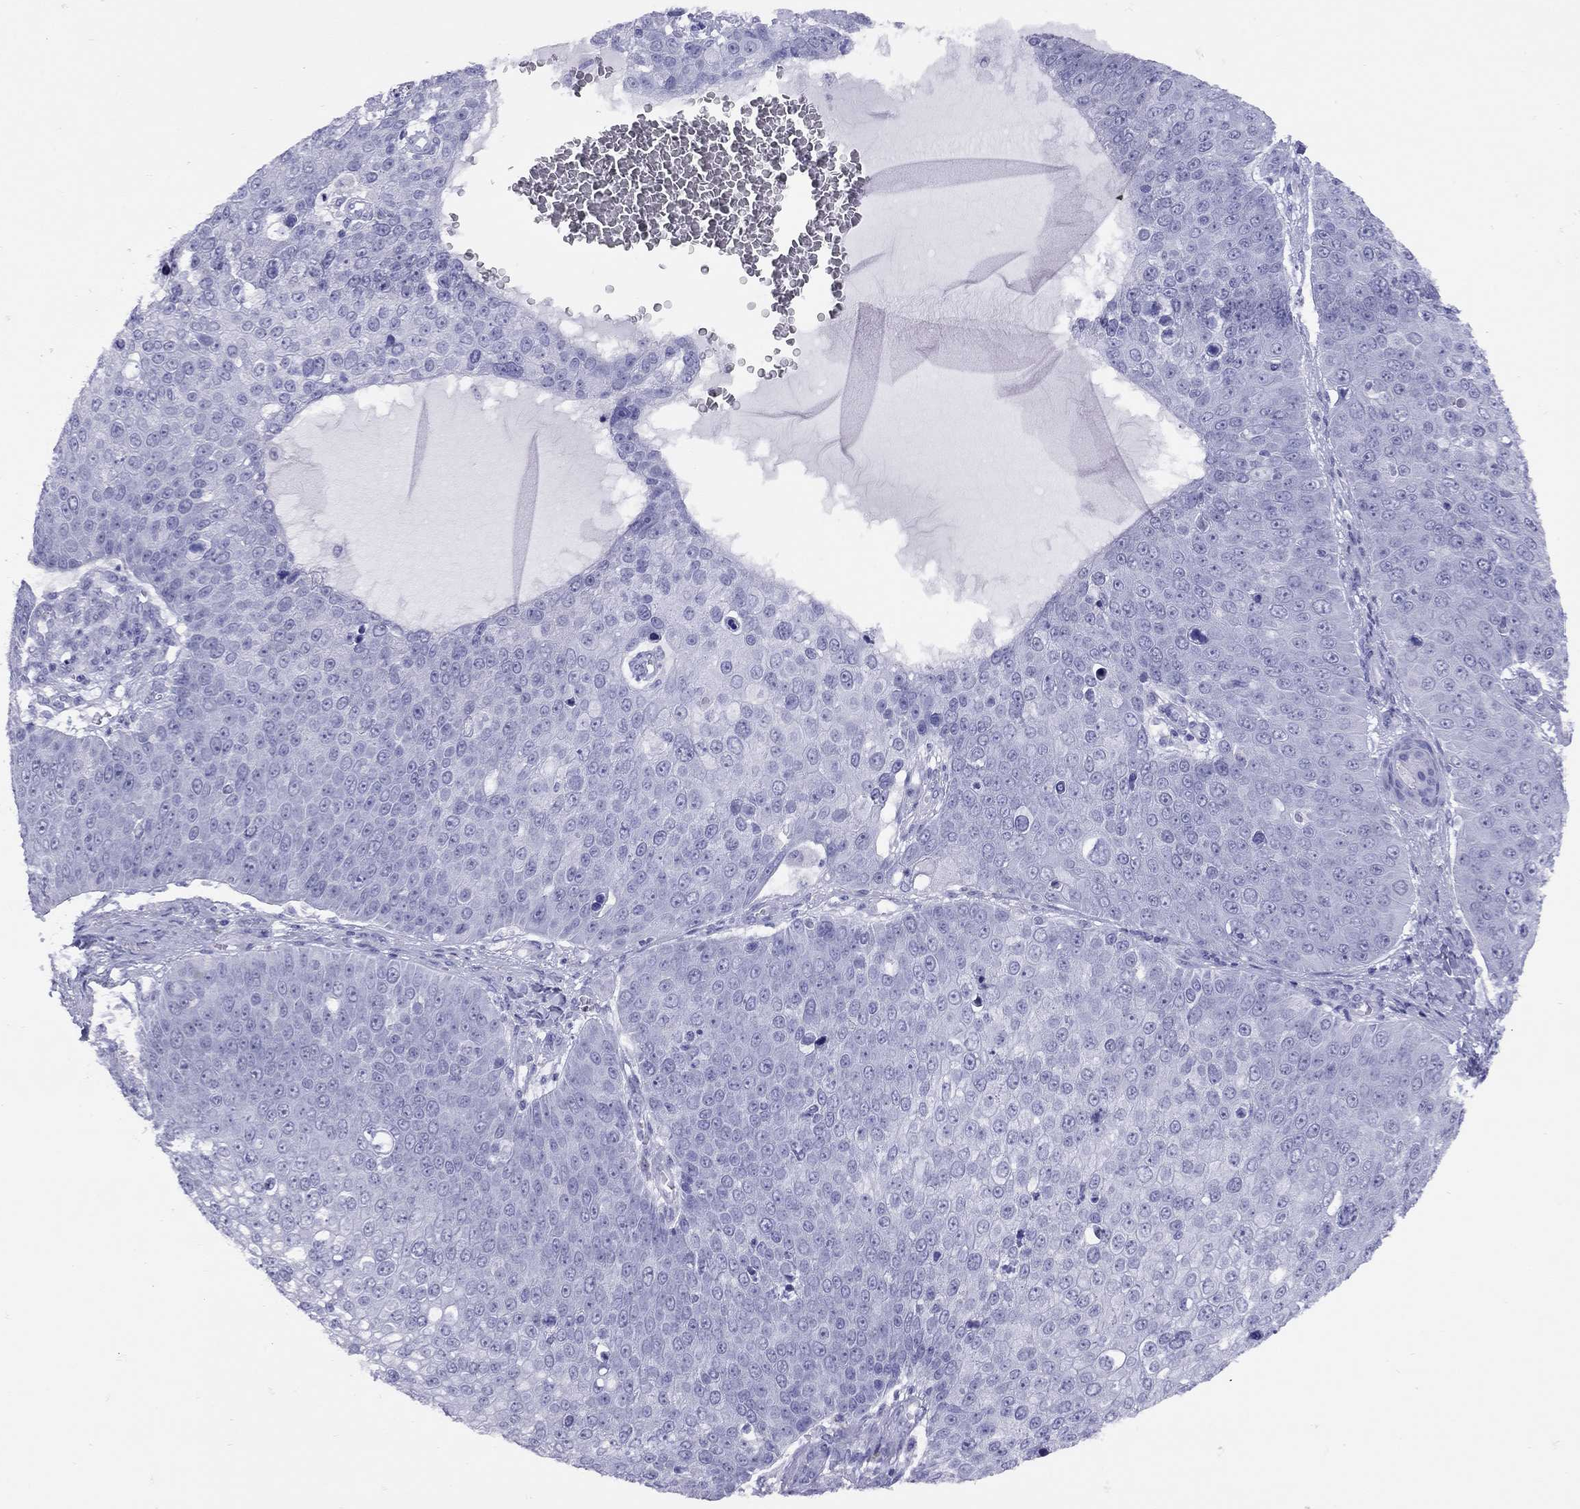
{"staining": {"intensity": "negative", "quantity": "none", "location": "none"}, "tissue": "skin cancer", "cell_type": "Tumor cells", "image_type": "cancer", "snomed": [{"axis": "morphology", "description": "Squamous cell carcinoma, NOS"}, {"axis": "topography", "description": "Skin"}], "caption": "High magnification brightfield microscopy of squamous cell carcinoma (skin) stained with DAB (3,3'-diaminobenzidine) (brown) and counterstained with hematoxylin (blue): tumor cells show no significant positivity.", "gene": "LYAR", "patient": {"sex": "male", "age": 71}}